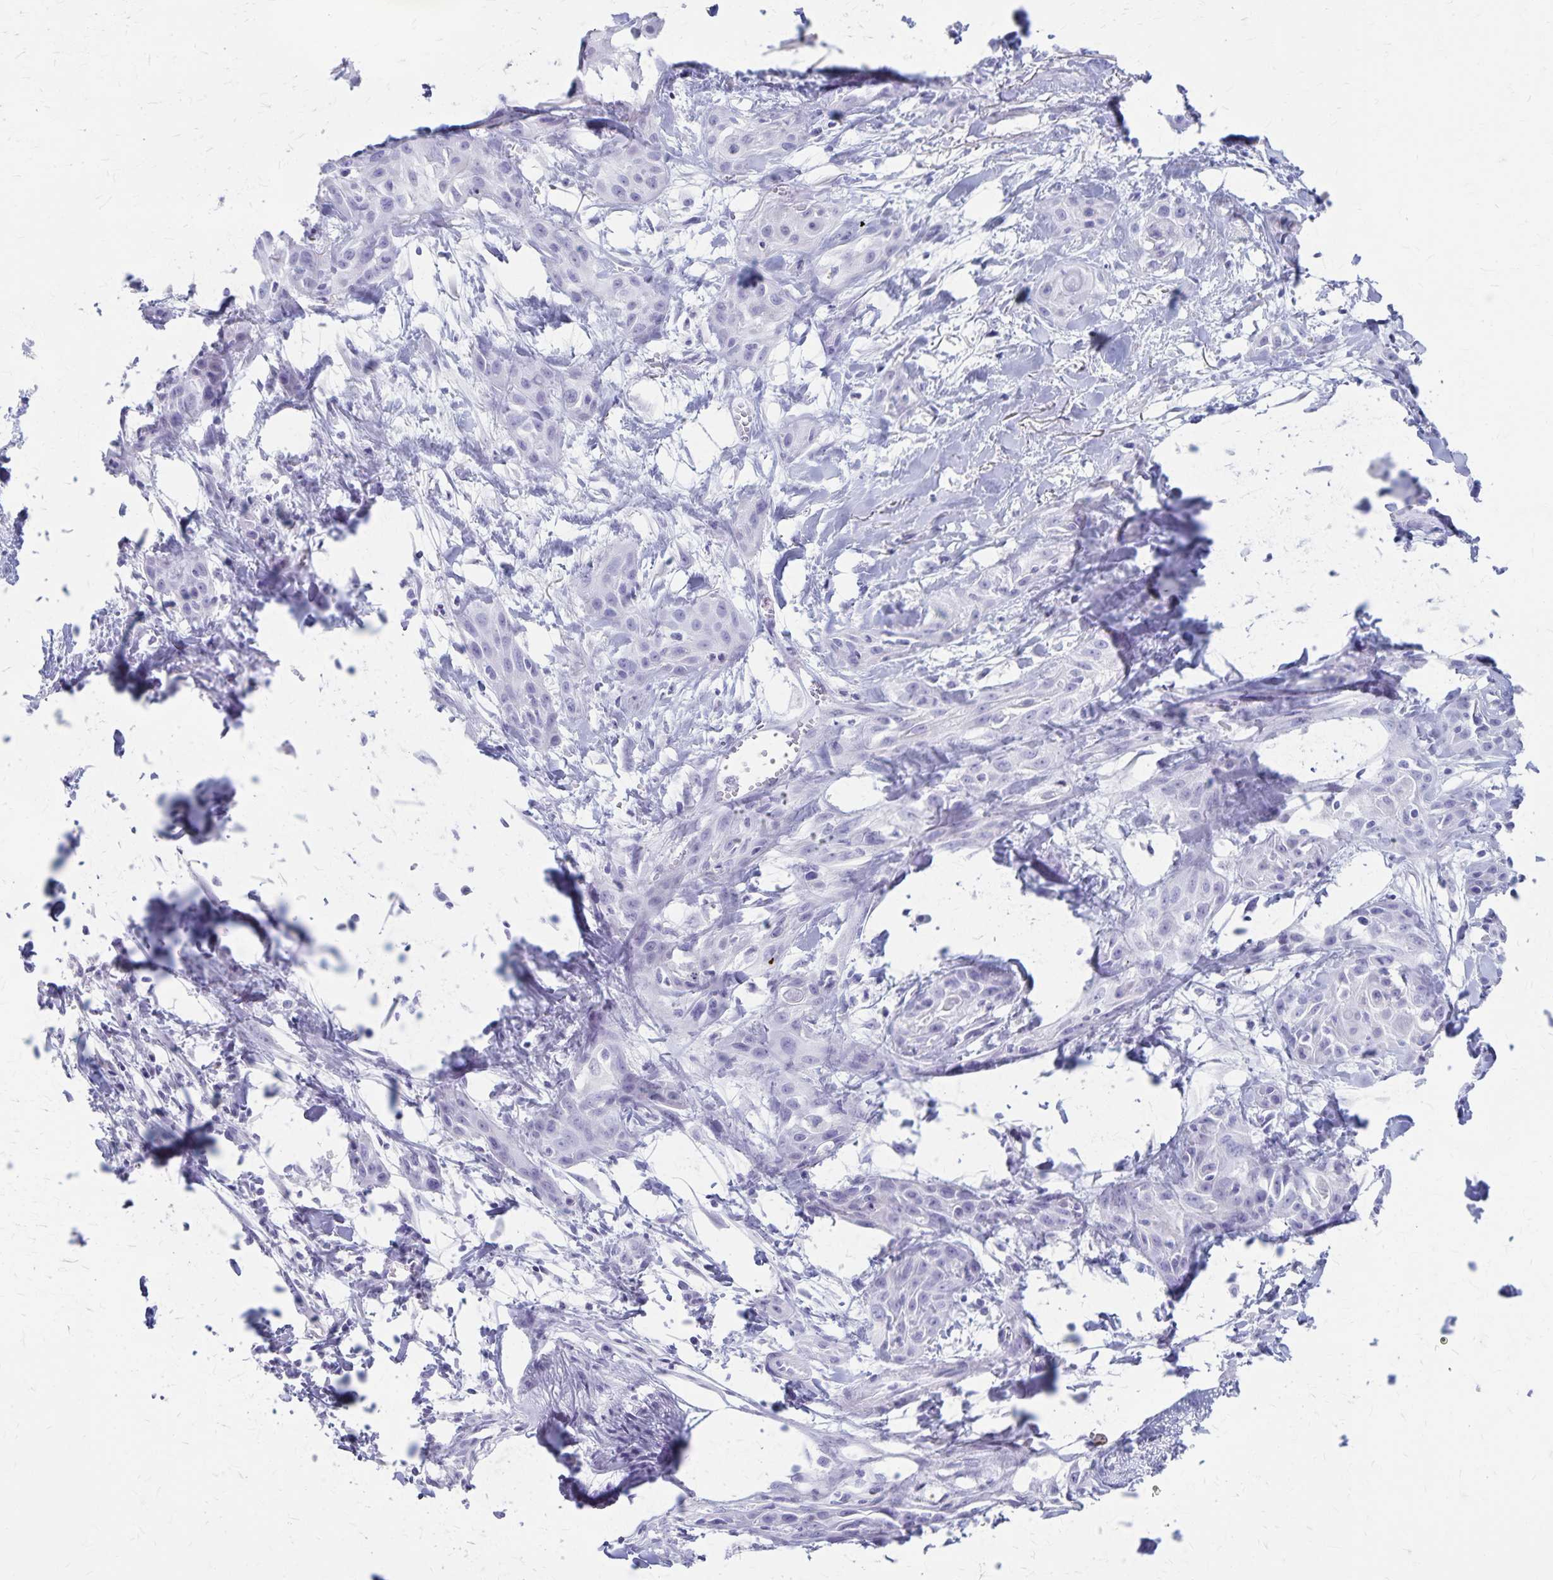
{"staining": {"intensity": "negative", "quantity": "none", "location": "none"}, "tissue": "skin cancer", "cell_type": "Tumor cells", "image_type": "cancer", "snomed": [{"axis": "morphology", "description": "Squamous cell carcinoma, NOS"}, {"axis": "topography", "description": "Skin"}, {"axis": "topography", "description": "Anal"}], "caption": "Tumor cells are negative for protein expression in human skin cancer. Brightfield microscopy of IHC stained with DAB (3,3'-diaminobenzidine) (brown) and hematoxylin (blue), captured at high magnification.", "gene": "GPBAR1", "patient": {"sex": "male", "age": 64}}